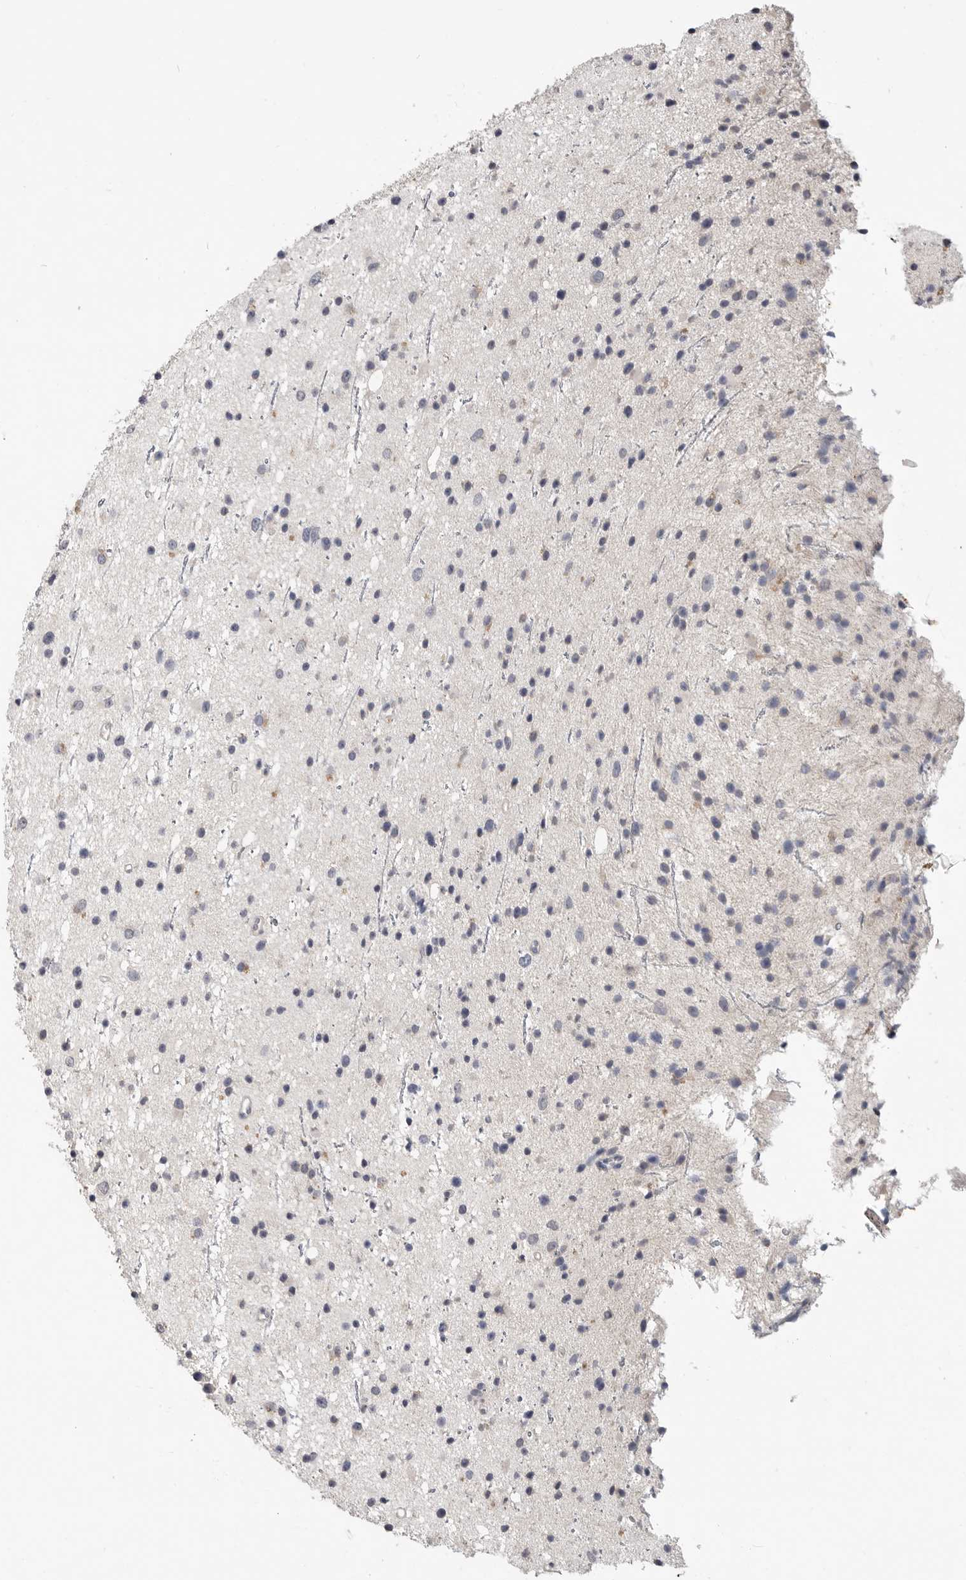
{"staining": {"intensity": "negative", "quantity": "none", "location": "none"}, "tissue": "glioma", "cell_type": "Tumor cells", "image_type": "cancer", "snomed": [{"axis": "morphology", "description": "Glioma, malignant, Low grade"}, {"axis": "topography", "description": "Cerebral cortex"}], "caption": "Micrograph shows no protein expression in tumor cells of malignant glioma (low-grade) tissue.", "gene": "LTBR", "patient": {"sex": "female", "age": 39}}